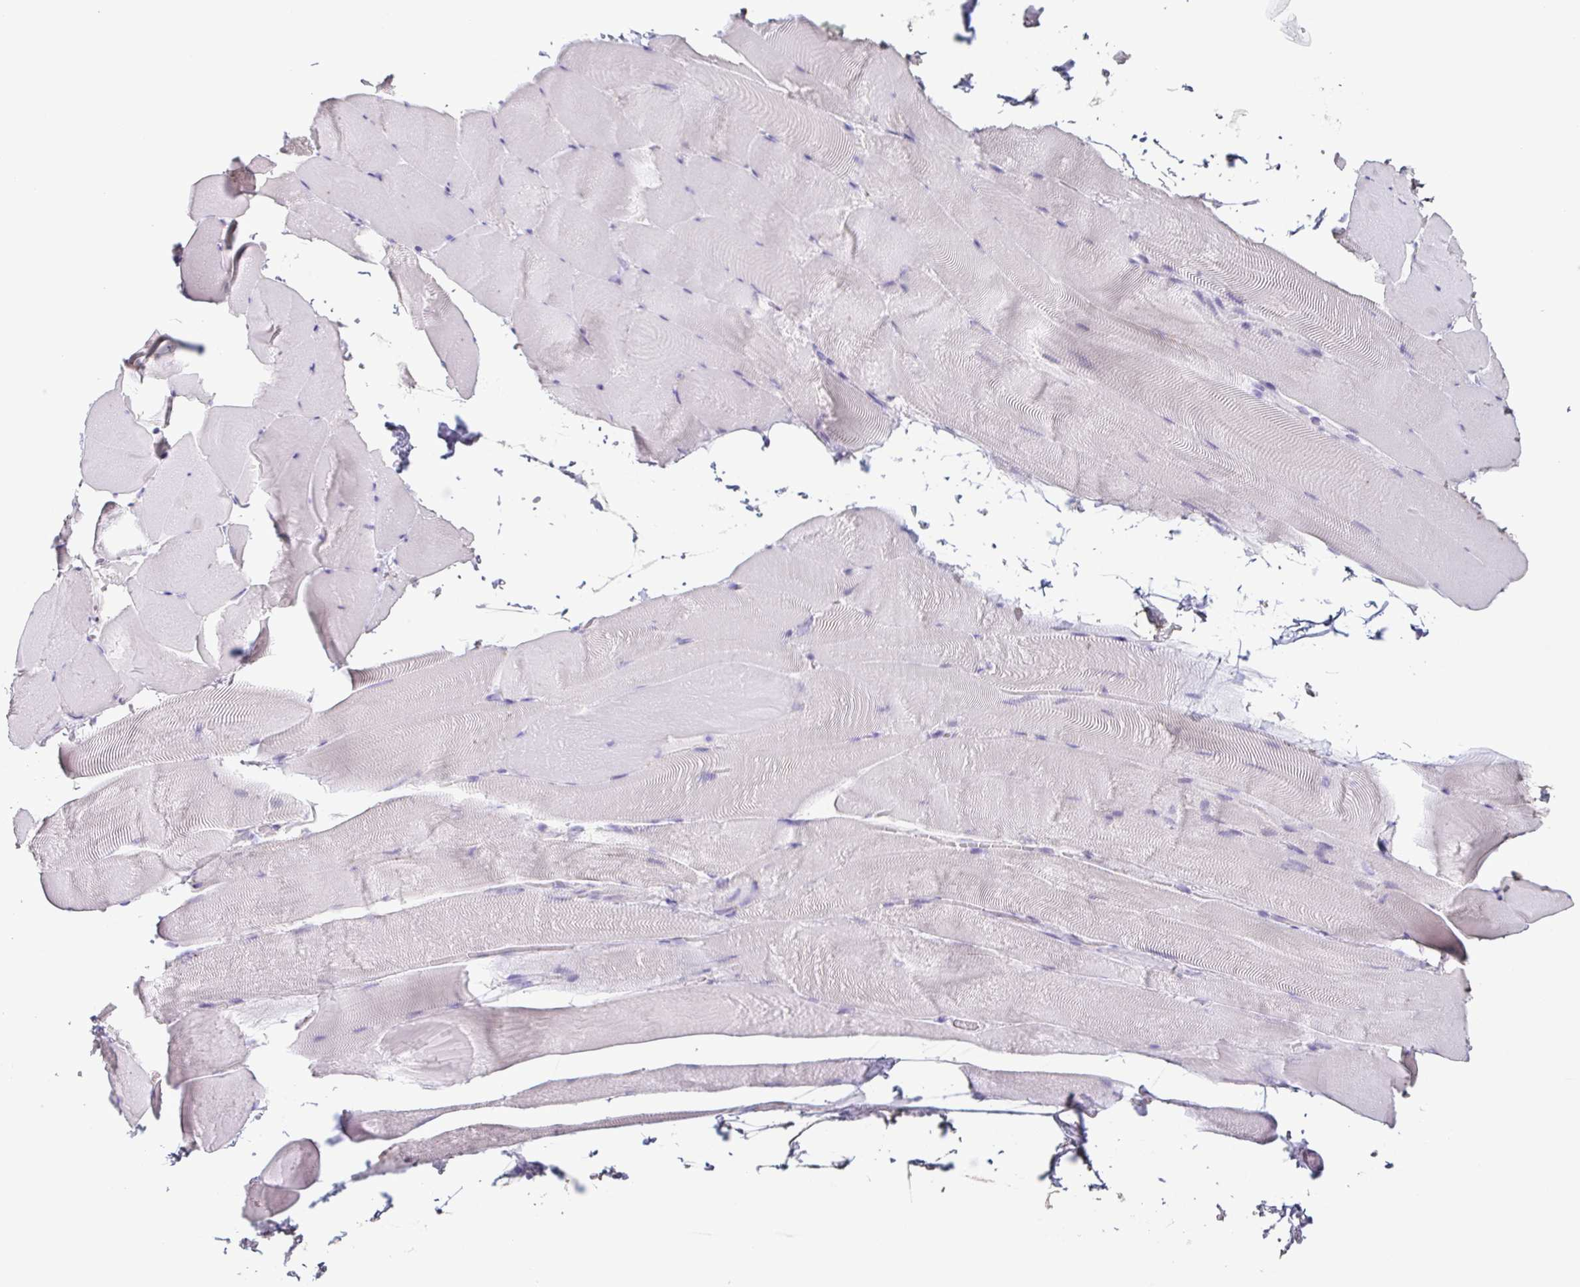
{"staining": {"intensity": "negative", "quantity": "none", "location": "none"}, "tissue": "skeletal muscle", "cell_type": "Myocytes", "image_type": "normal", "snomed": [{"axis": "morphology", "description": "Normal tissue, NOS"}, {"axis": "topography", "description": "Skeletal muscle"}], "caption": "Skeletal muscle stained for a protein using immunohistochemistry exhibits no staining myocytes.", "gene": "BPIFA2", "patient": {"sex": "female", "age": 64}}